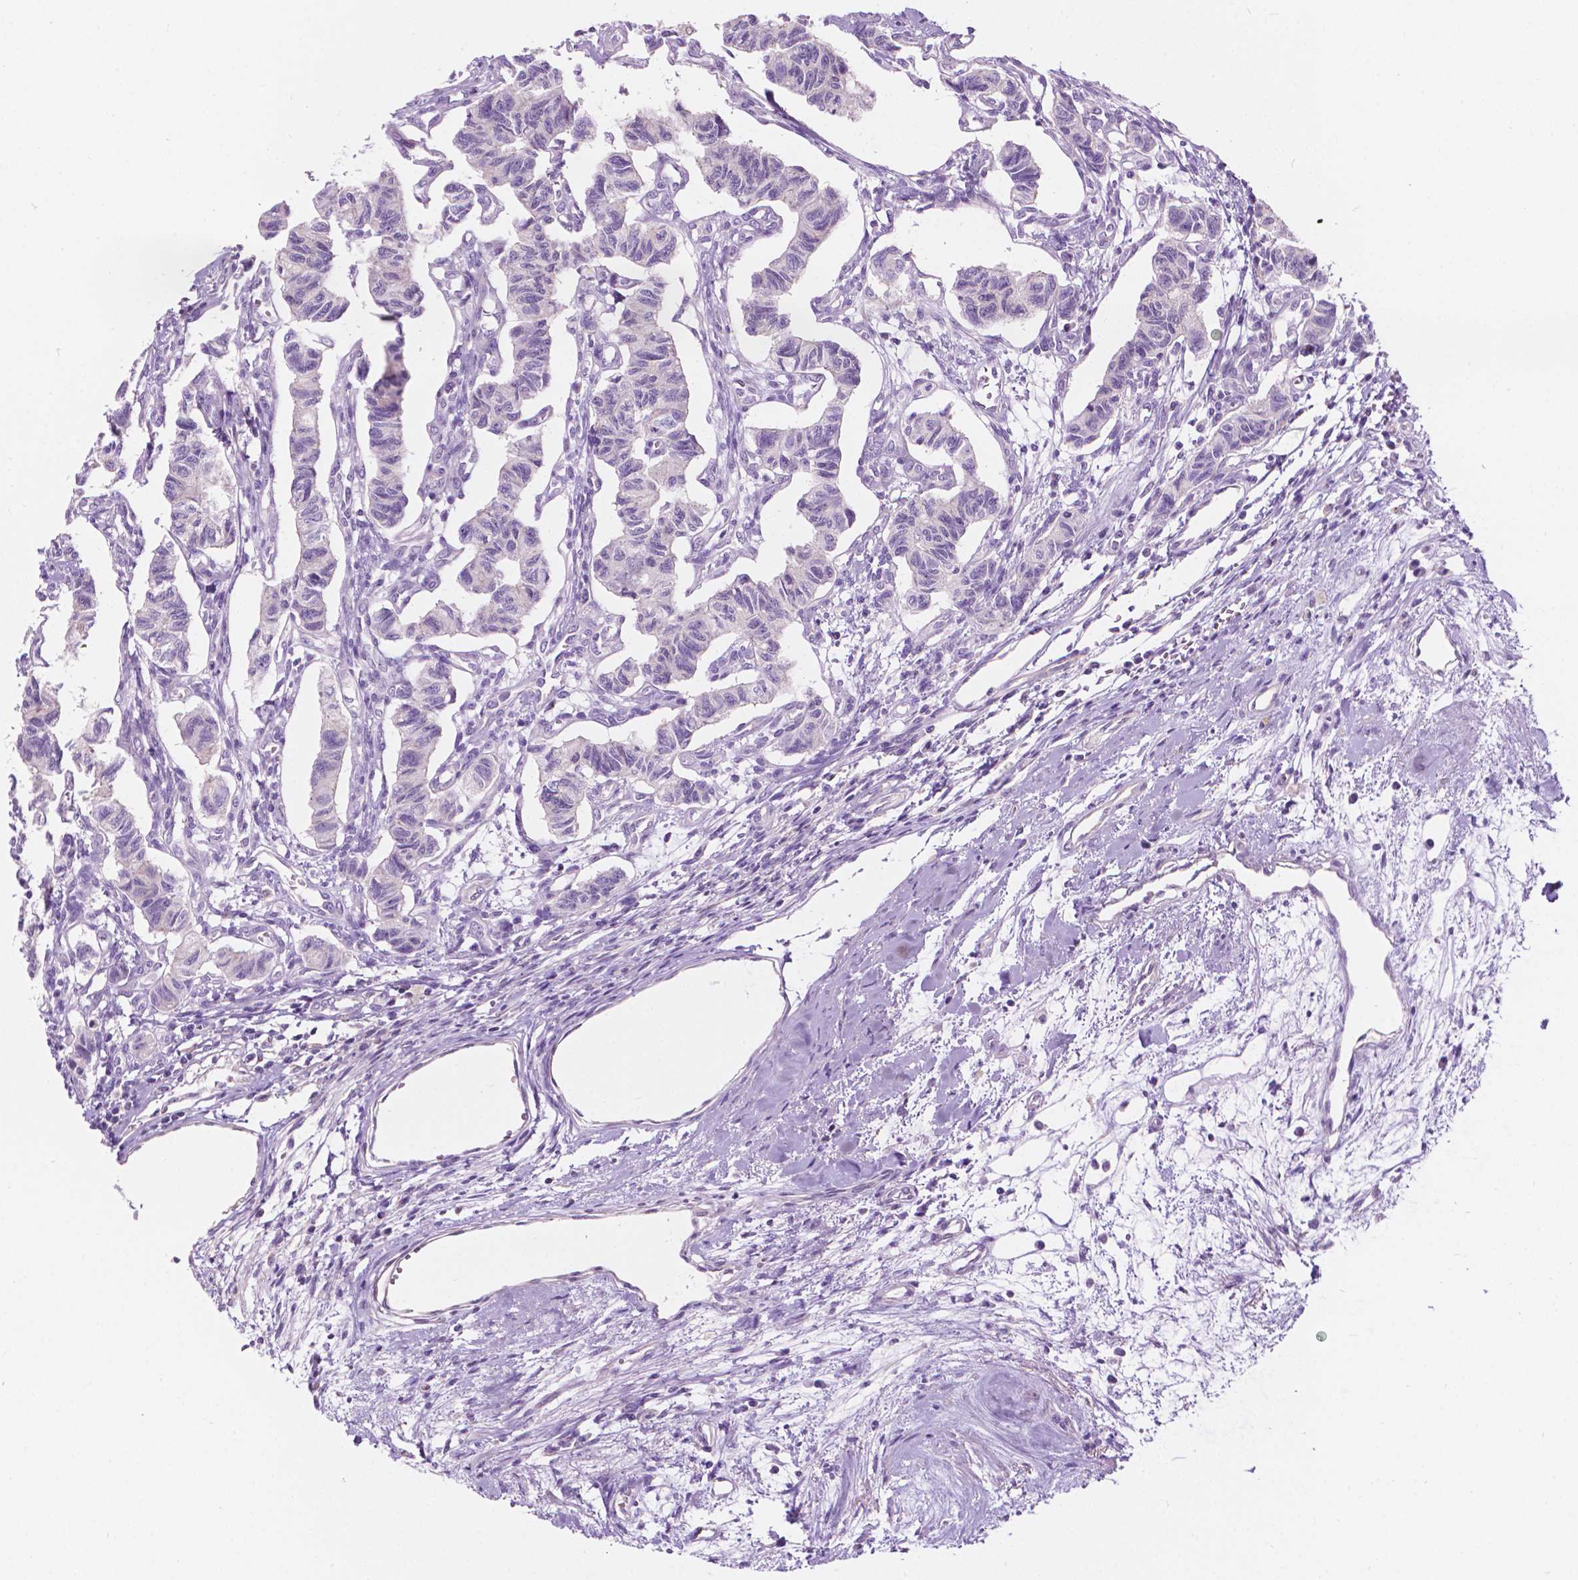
{"staining": {"intensity": "negative", "quantity": "none", "location": "none"}, "tissue": "carcinoid", "cell_type": "Tumor cells", "image_type": "cancer", "snomed": [{"axis": "morphology", "description": "Carcinoid, malignant, NOS"}, {"axis": "topography", "description": "Kidney"}], "caption": "Carcinoid was stained to show a protein in brown. There is no significant staining in tumor cells.", "gene": "NOS1AP", "patient": {"sex": "female", "age": 41}}